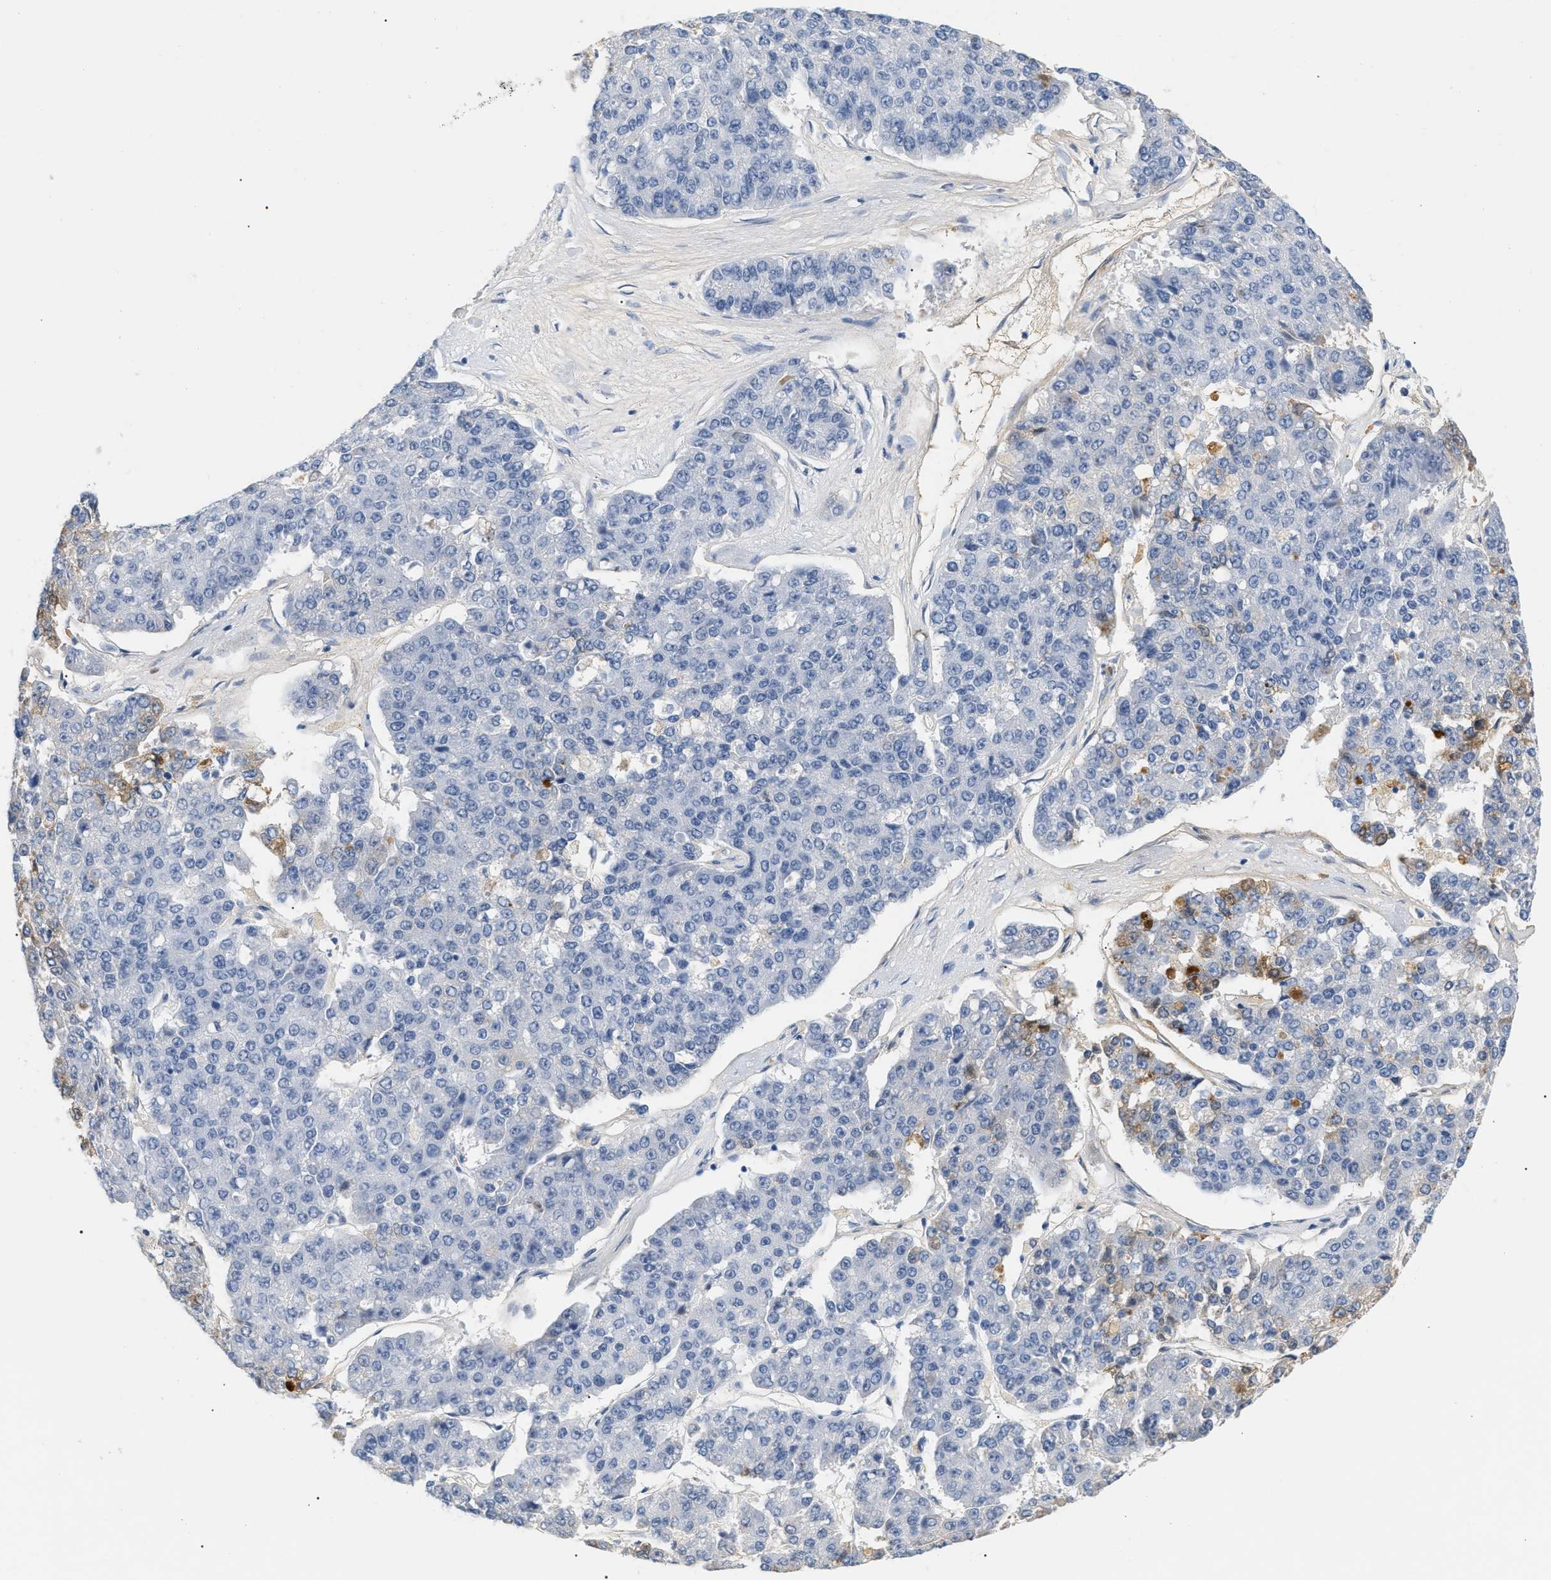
{"staining": {"intensity": "negative", "quantity": "none", "location": "none"}, "tissue": "pancreatic cancer", "cell_type": "Tumor cells", "image_type": "cancer", "snomed": [{"axis": "morphology", "description": "Adenocarcinoma, NOS"}, {"axis": "topography", "description": "Pancreas"}], "caption": "Immunohistochemistry (IHC) image of pancreatic cancer stained for a protein (brown), which shows no positivity in tumor cells.", "gene": "CFH", "patient": {"sex": "male", "age": 50}}